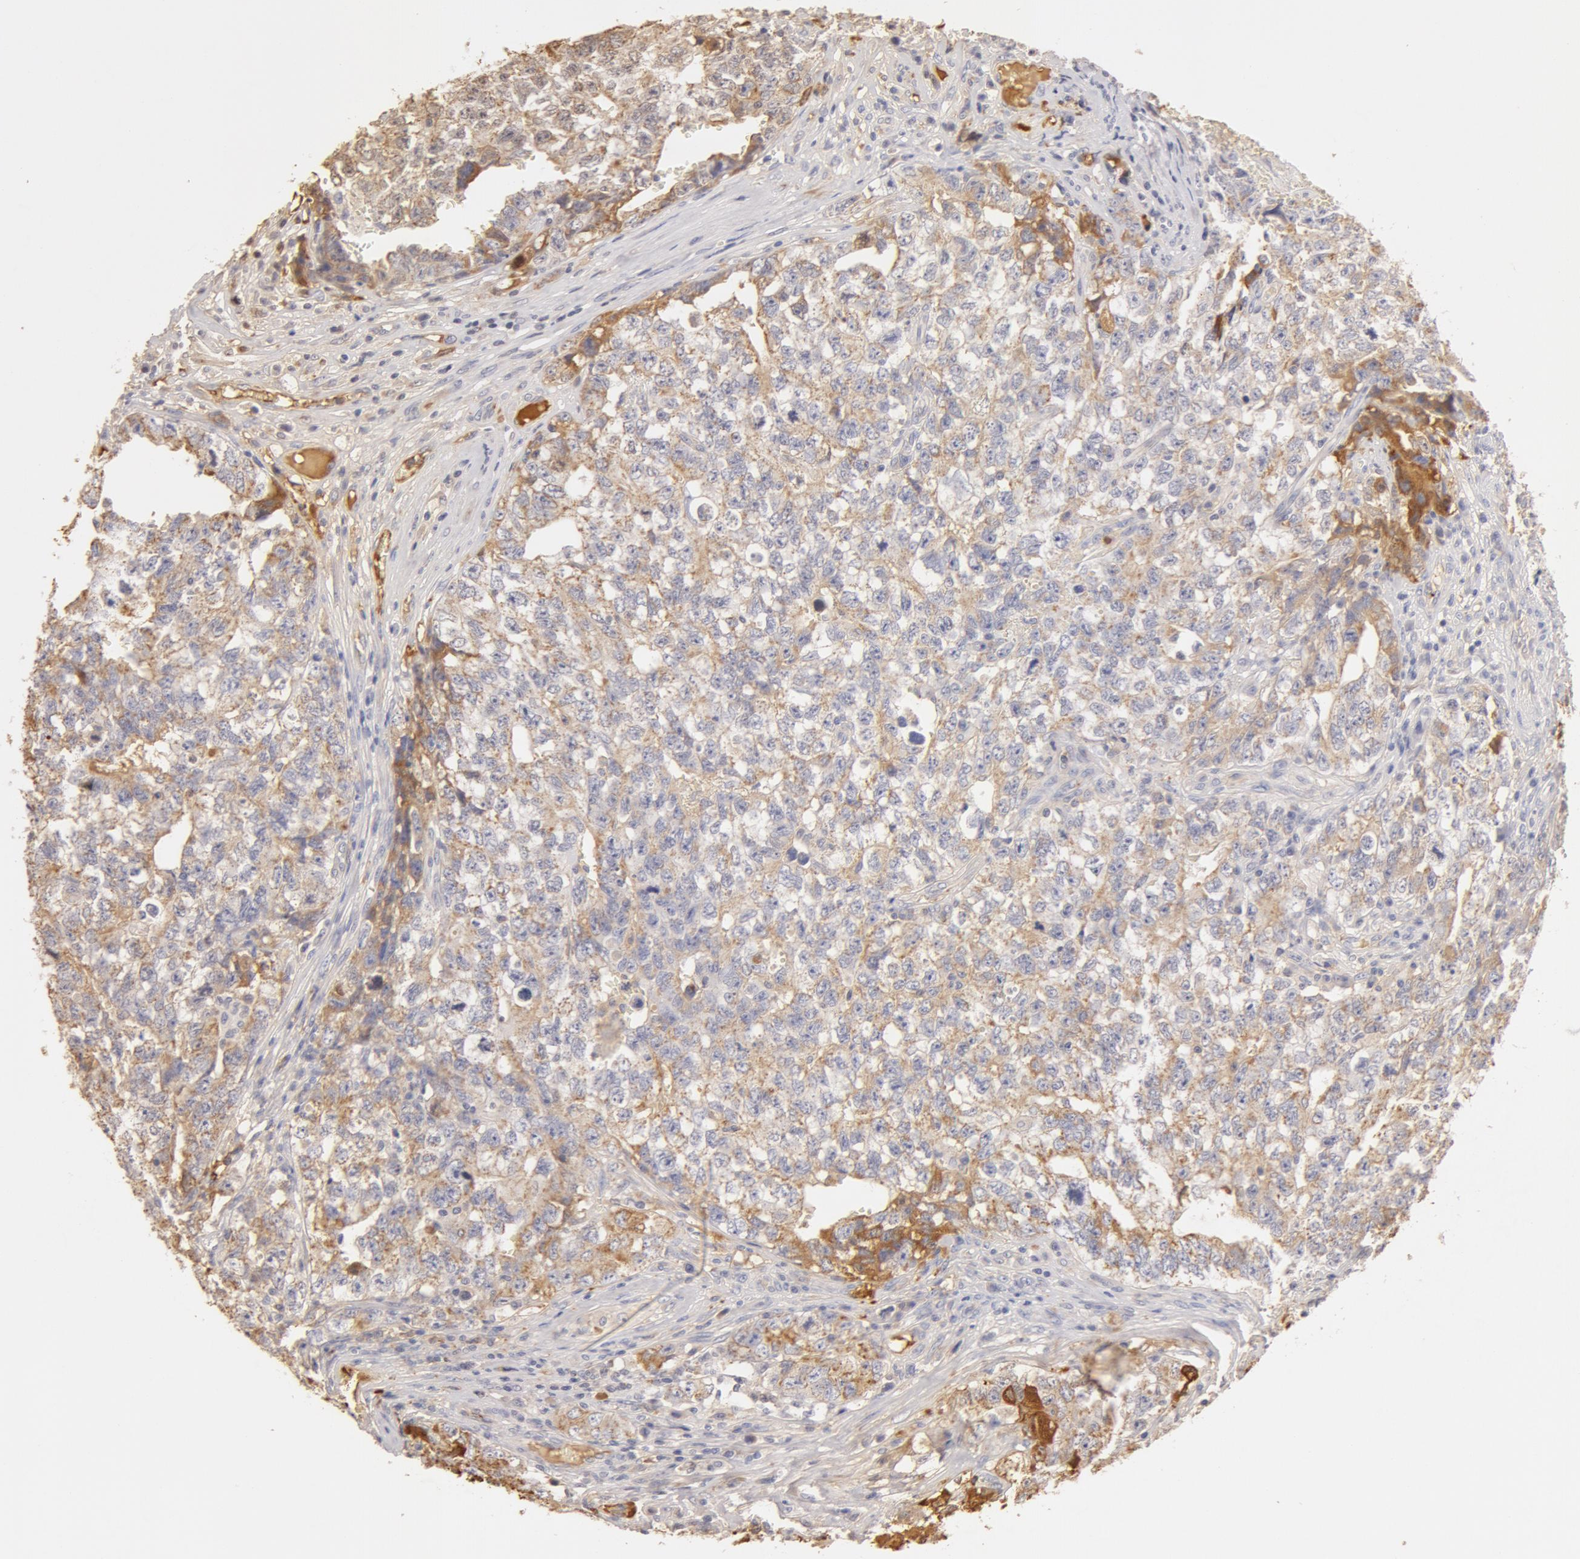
{"staining": {"intensity": "weak", "quantity": ">75%", "location": "cytoplasmic/membranous"}, "tissue": "testis cancer", "cell_type": "Tumor cells", "image_type": "cancer", "snomed": [{"axis": "morphology", "description": "Carcinoma, Embryonal, NOS"}, {"axis": "topography", "description": "Testis"}], "caption": "Testis cancer (embryonal carcinoma) tissue displays weak cytoplasmic/membranous expression in approximately >75% of tumor cells (IHC, brightfield microscopy, high magnification).", "gene": "TF", "patient": {"sex": "male", "age": 31}}